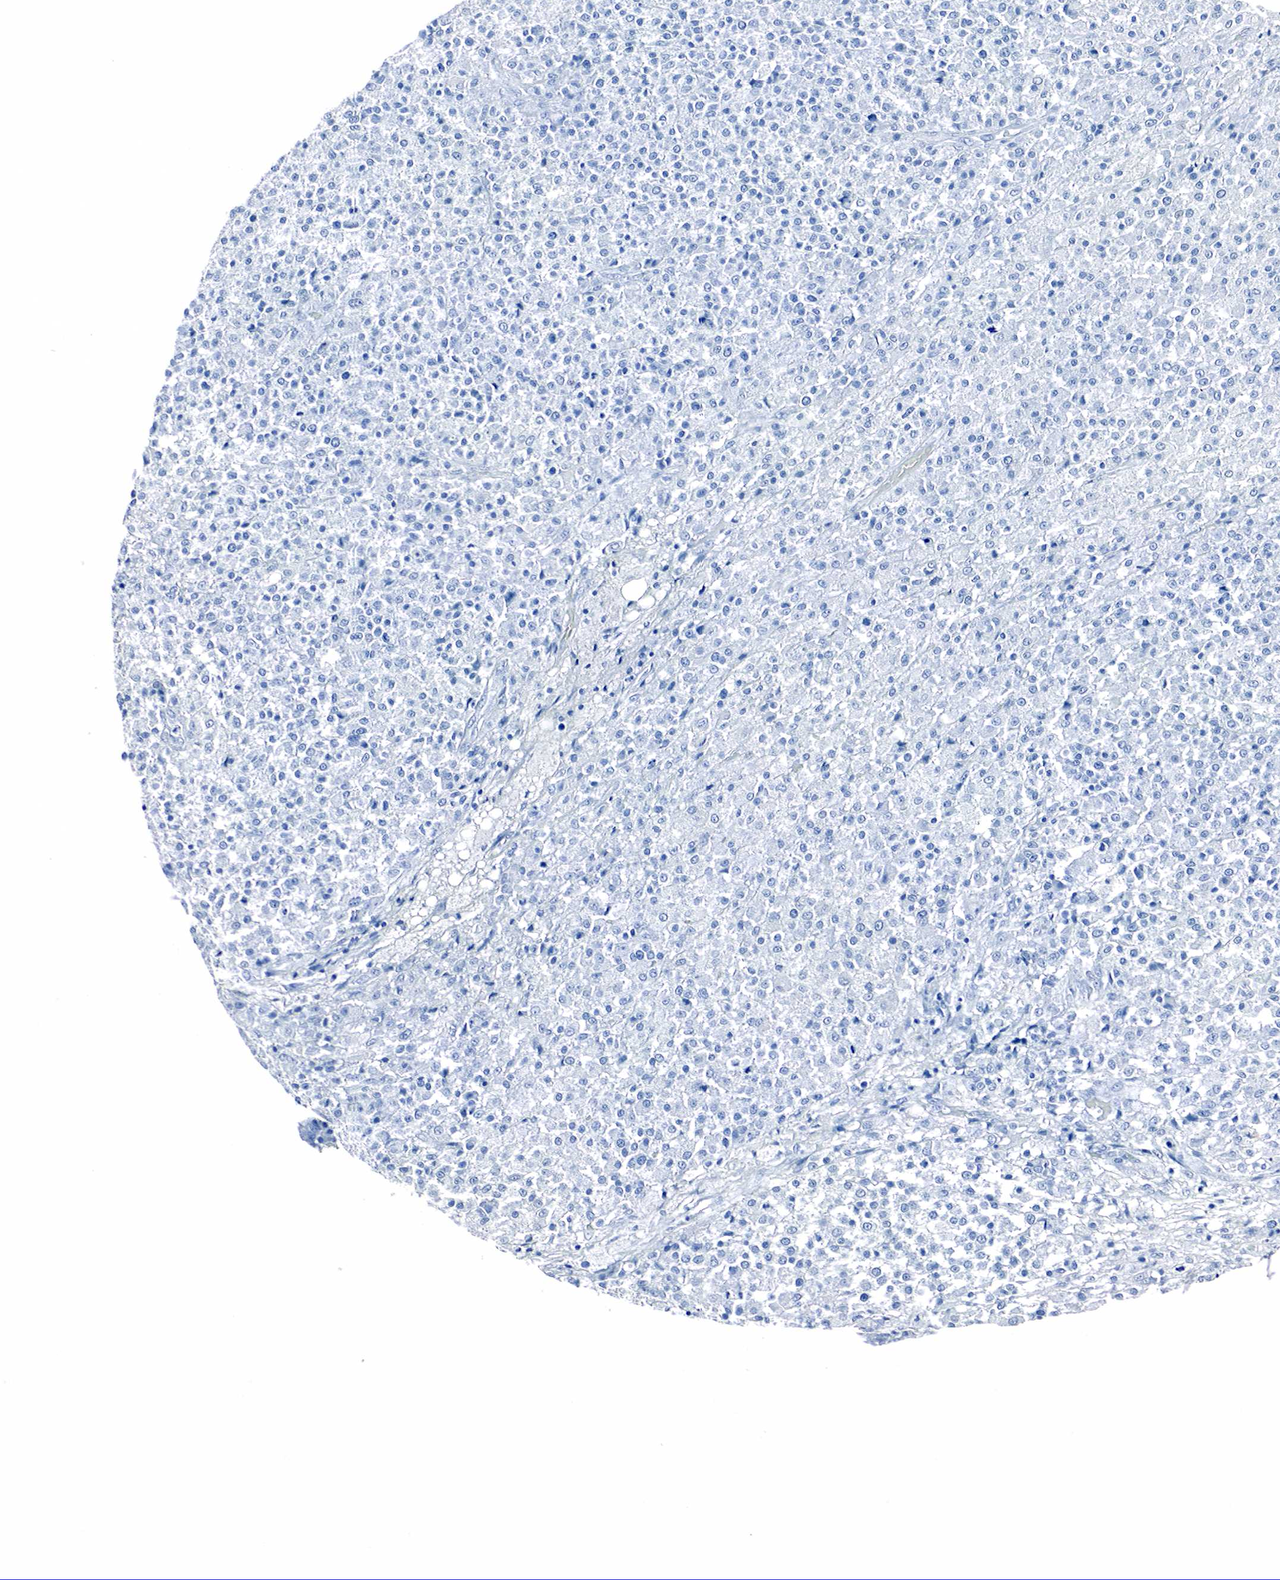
{"staining": {"intensity": "negative", "quantity": "none", "location": "none"}, "tissue": "testis cancer", "cell_type": "Tumor cells", "image_type": "cancer", "snomed": [{"axis": "morphology", "description": "Seminoma, NOS"}, {"axis": "topography", "description": "Testis"}], "caption": "The micrograph exhibits no staining of tumor cells in testis cancer.", "gene": "GAST", "patient": {"sex": "male", "age": 59}}